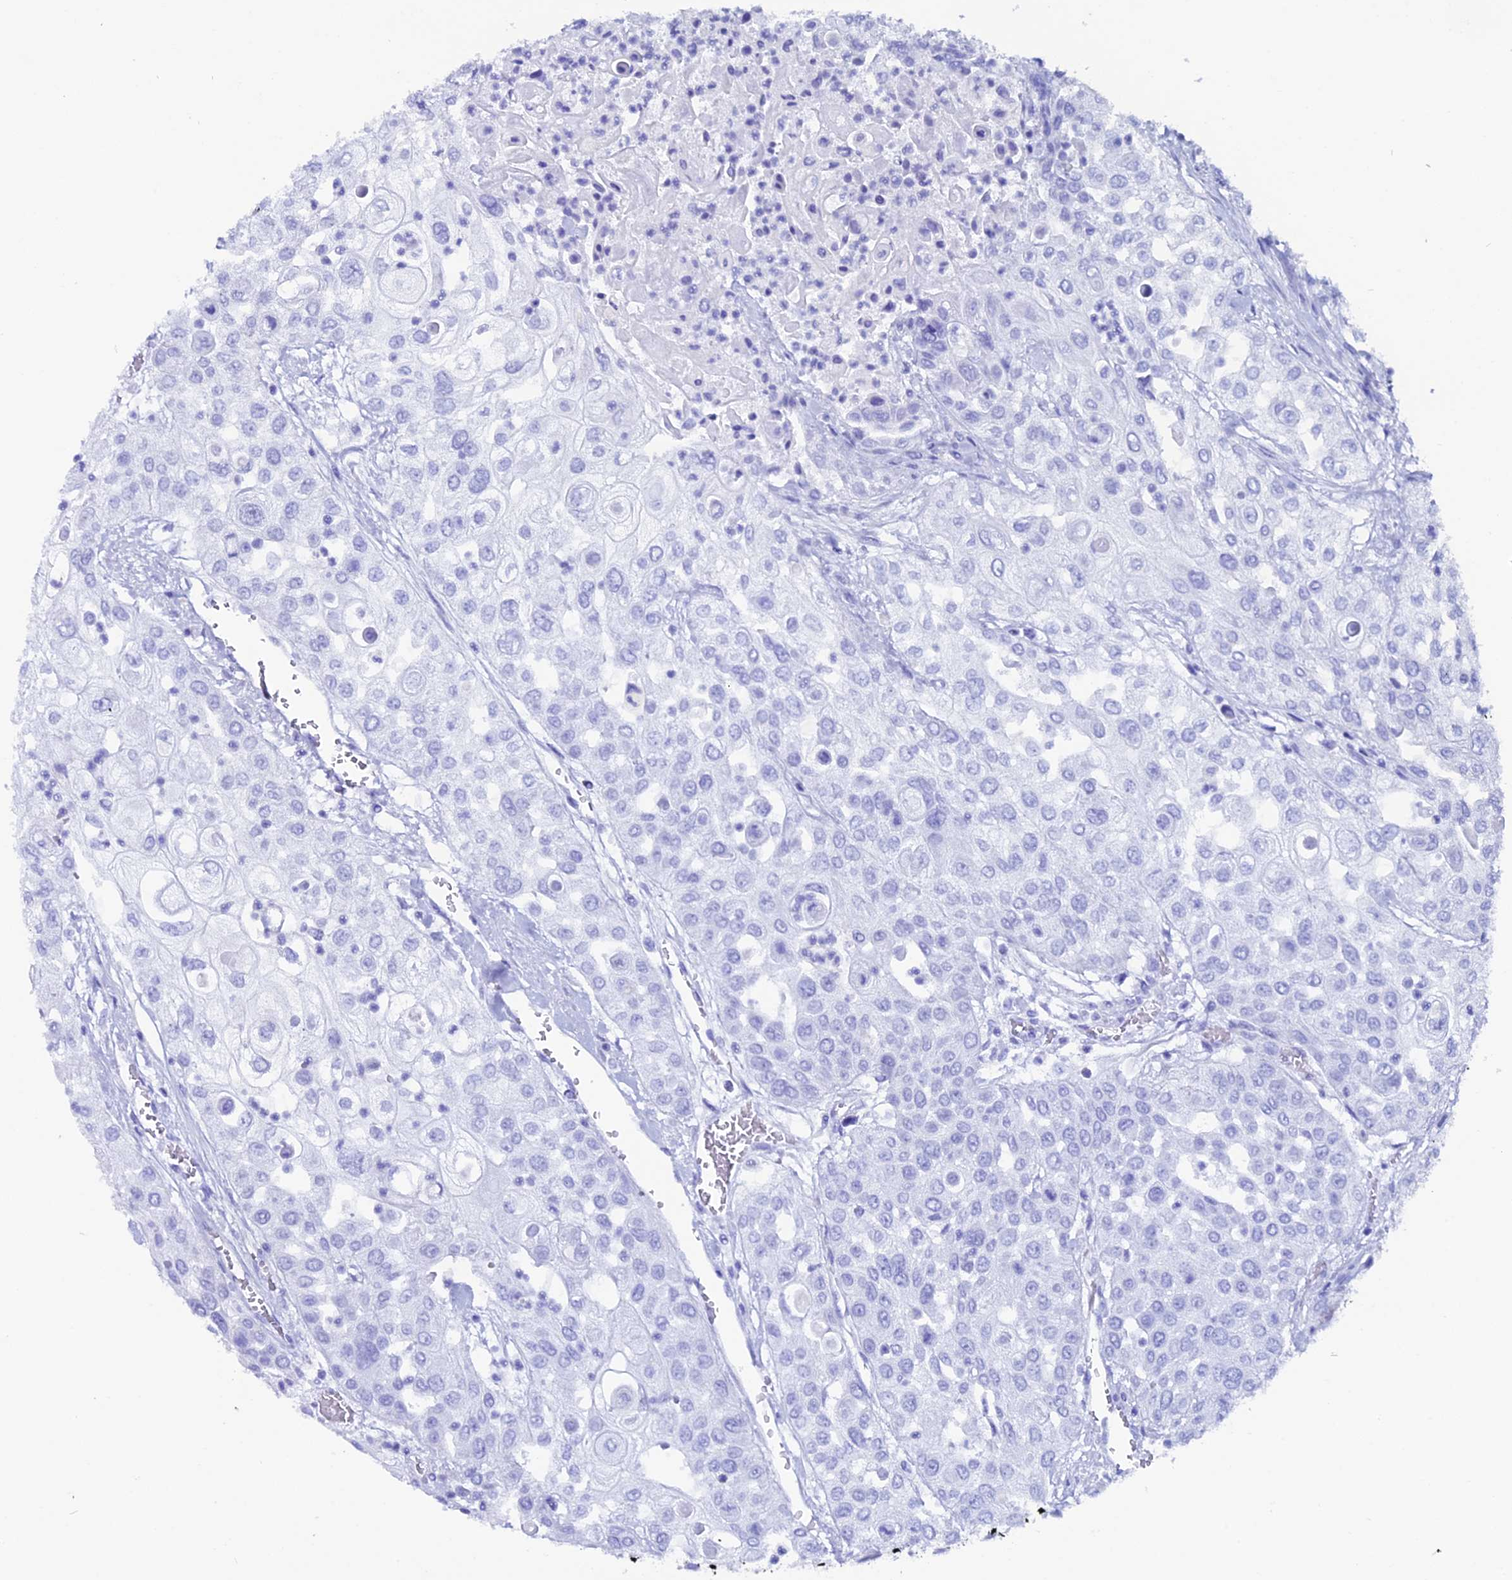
{"staining": {"intensity": "negative", "quantity": "none", "location": "none"}, "tissue": "urothelial cancer", "cell_type": "Tumor cells", "image_type": "cancer", "snomed": [{"axis": "morphology", "description": "Urothelial carcinoma, High grade"}, {"axis": "topography", "description": "Urinary bladder"}], "caption": "Urothelial cancer was stained to show a protein in brown. There is no significant expression in tumor cells. Brightfield microscopy of immunohistochemistry (IHC) stained with DAB (brown) and hematoxylin (blue), captured at high magnification.", "gene": "ANKRD29", "patient": {"sex": "female", "age": 79}}